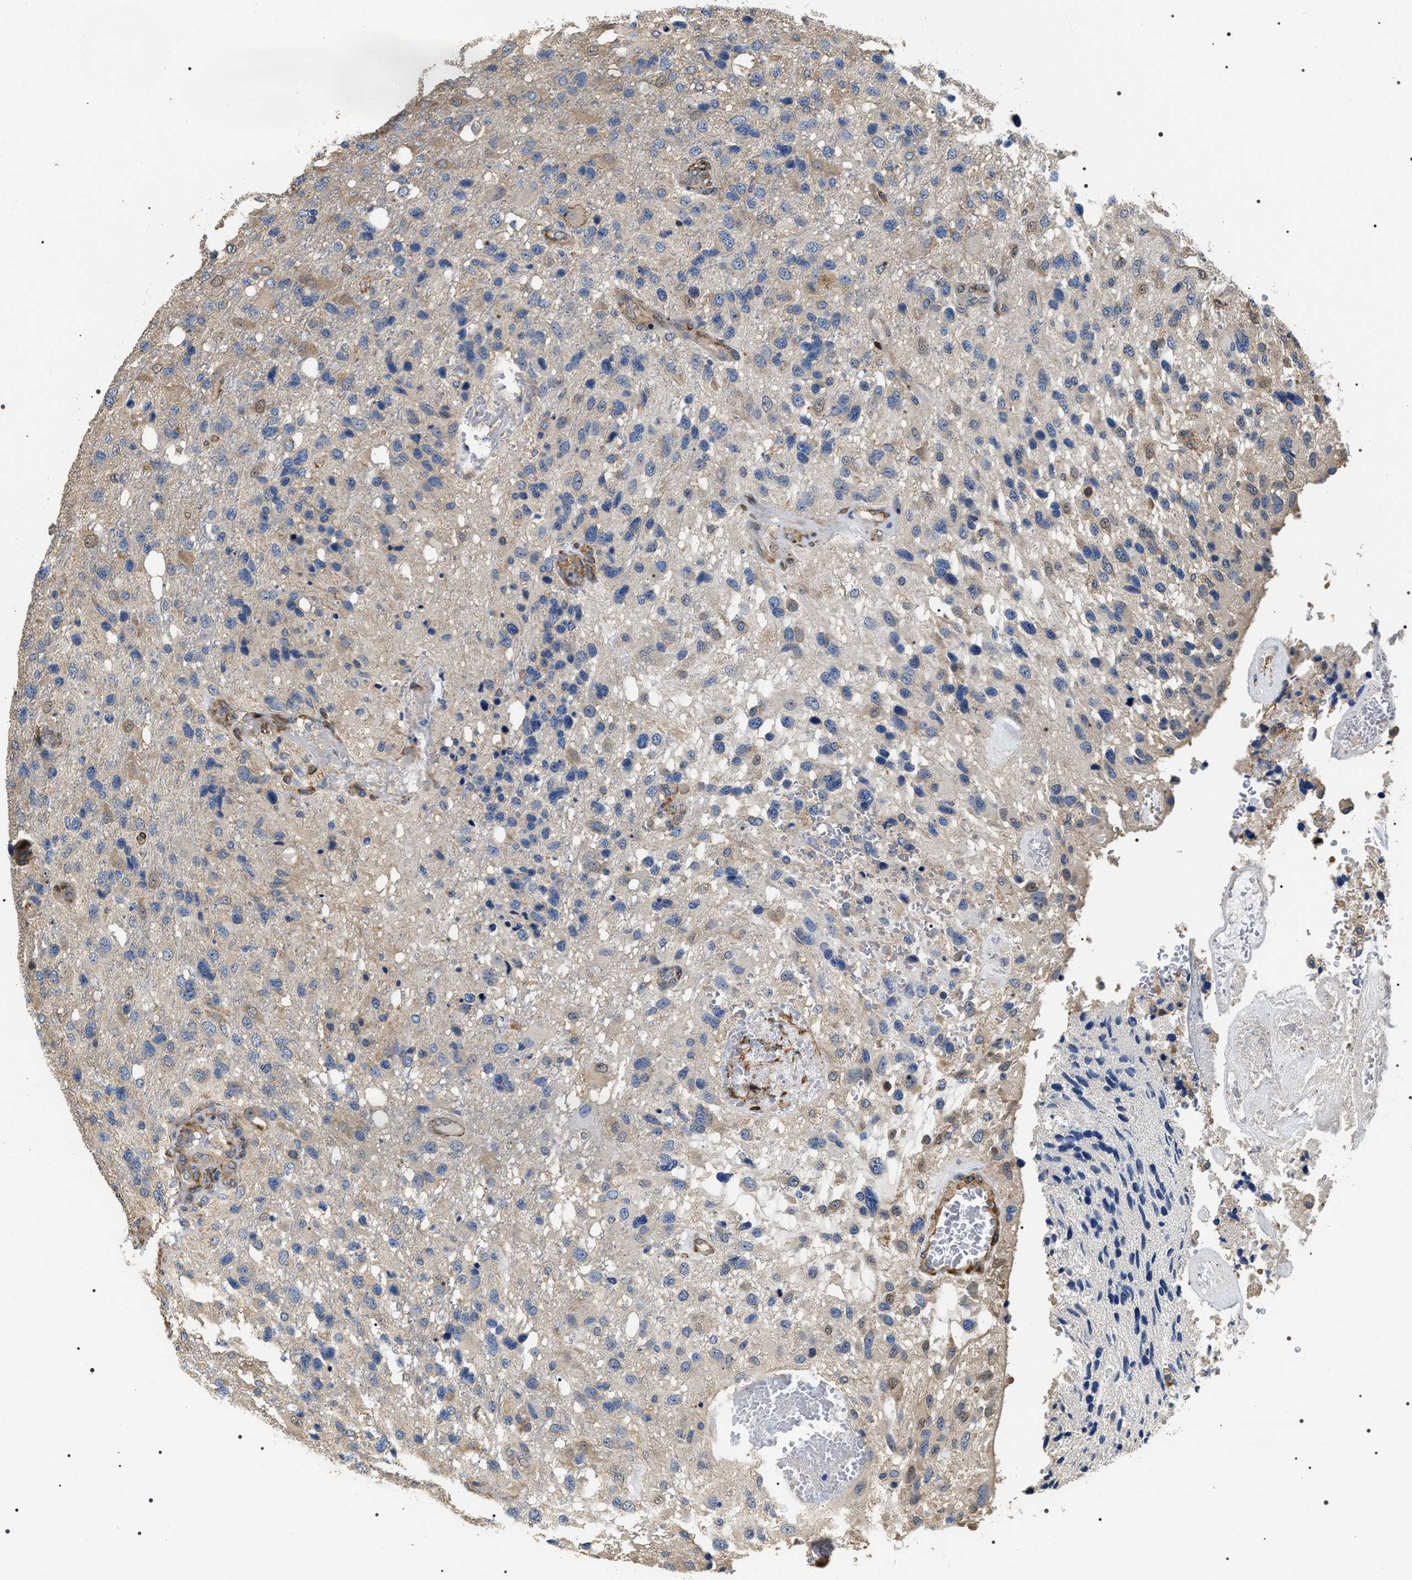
{"staining": {"intensity": "negative", "quantity": "none", "location": "none"}, "tissue": "glioma", "cell_type": "Tumor cells", "image_type": "cancer", "snomed": [{"axis": "morphology", "description": "Glioma, malignant, High grade"}, {"axis": "topography", "description": "Brain"}], "caption": "The immunohistochemistry micrograph has no significant staining in tumor cells of malignant high-grade glioma tissue.", "gene": "ZC3HAV1L", "patient": {"sex": "female", "age": 58}}